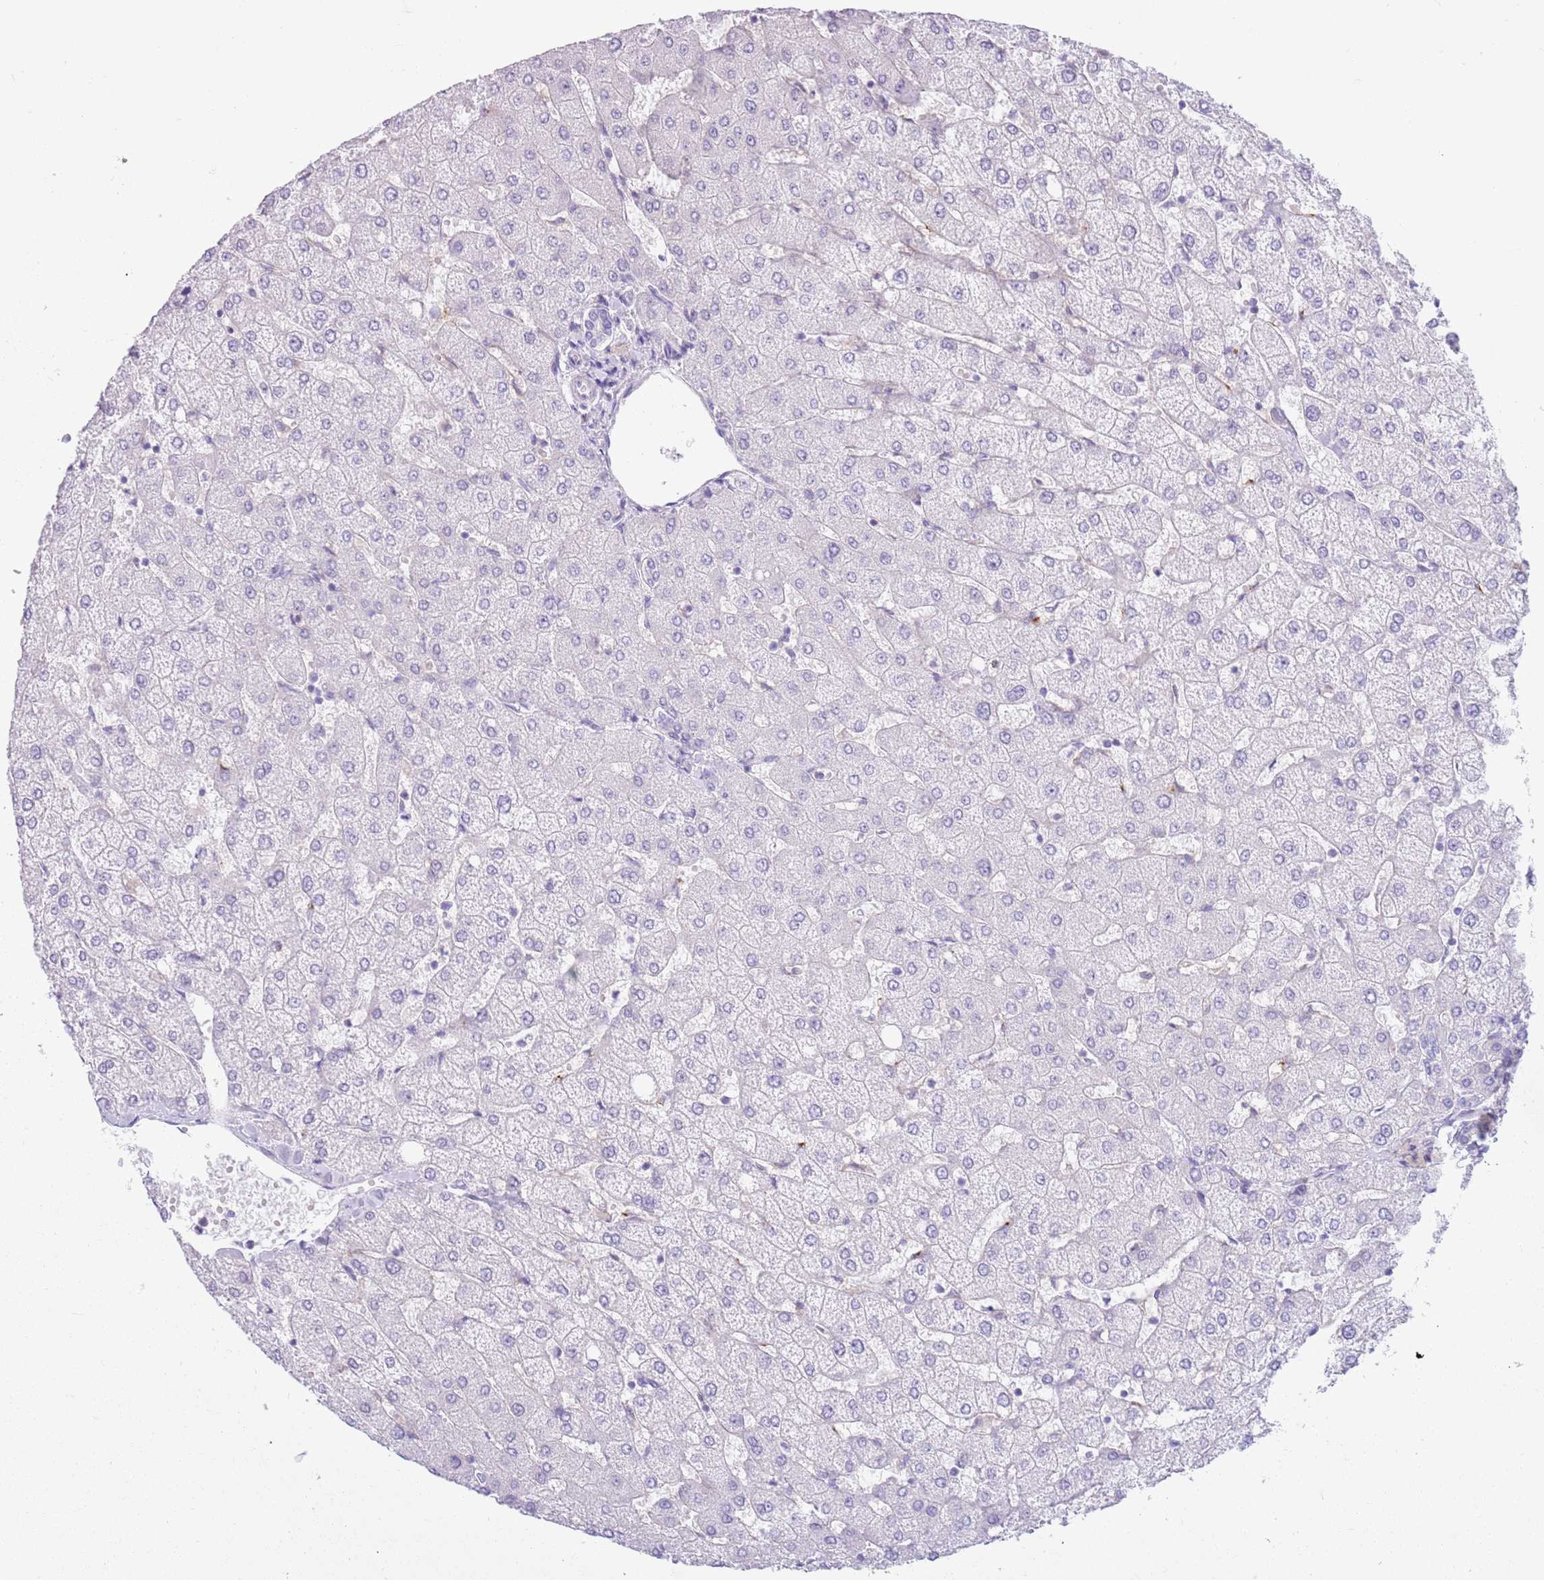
{"staining": {"intensity": "negative", "quantity": "none", "location": "none"}, "tissue": "liver", "cell_type": "Cholangiocytes", "image_type": "normal", "snomed": [{"axis": "morphology", "description": "Normal tissue, NOS"}, {"axis": "topography", "description": "Liver"}], "caption": "Immunohistochemistry (IHC) photomicrograph of normal human liver stained for a protein (brown), which demonstrates no positivity in cholangiocytes.", "gene": "SNX6", "patient": {"sex": "female", "age": 54}}